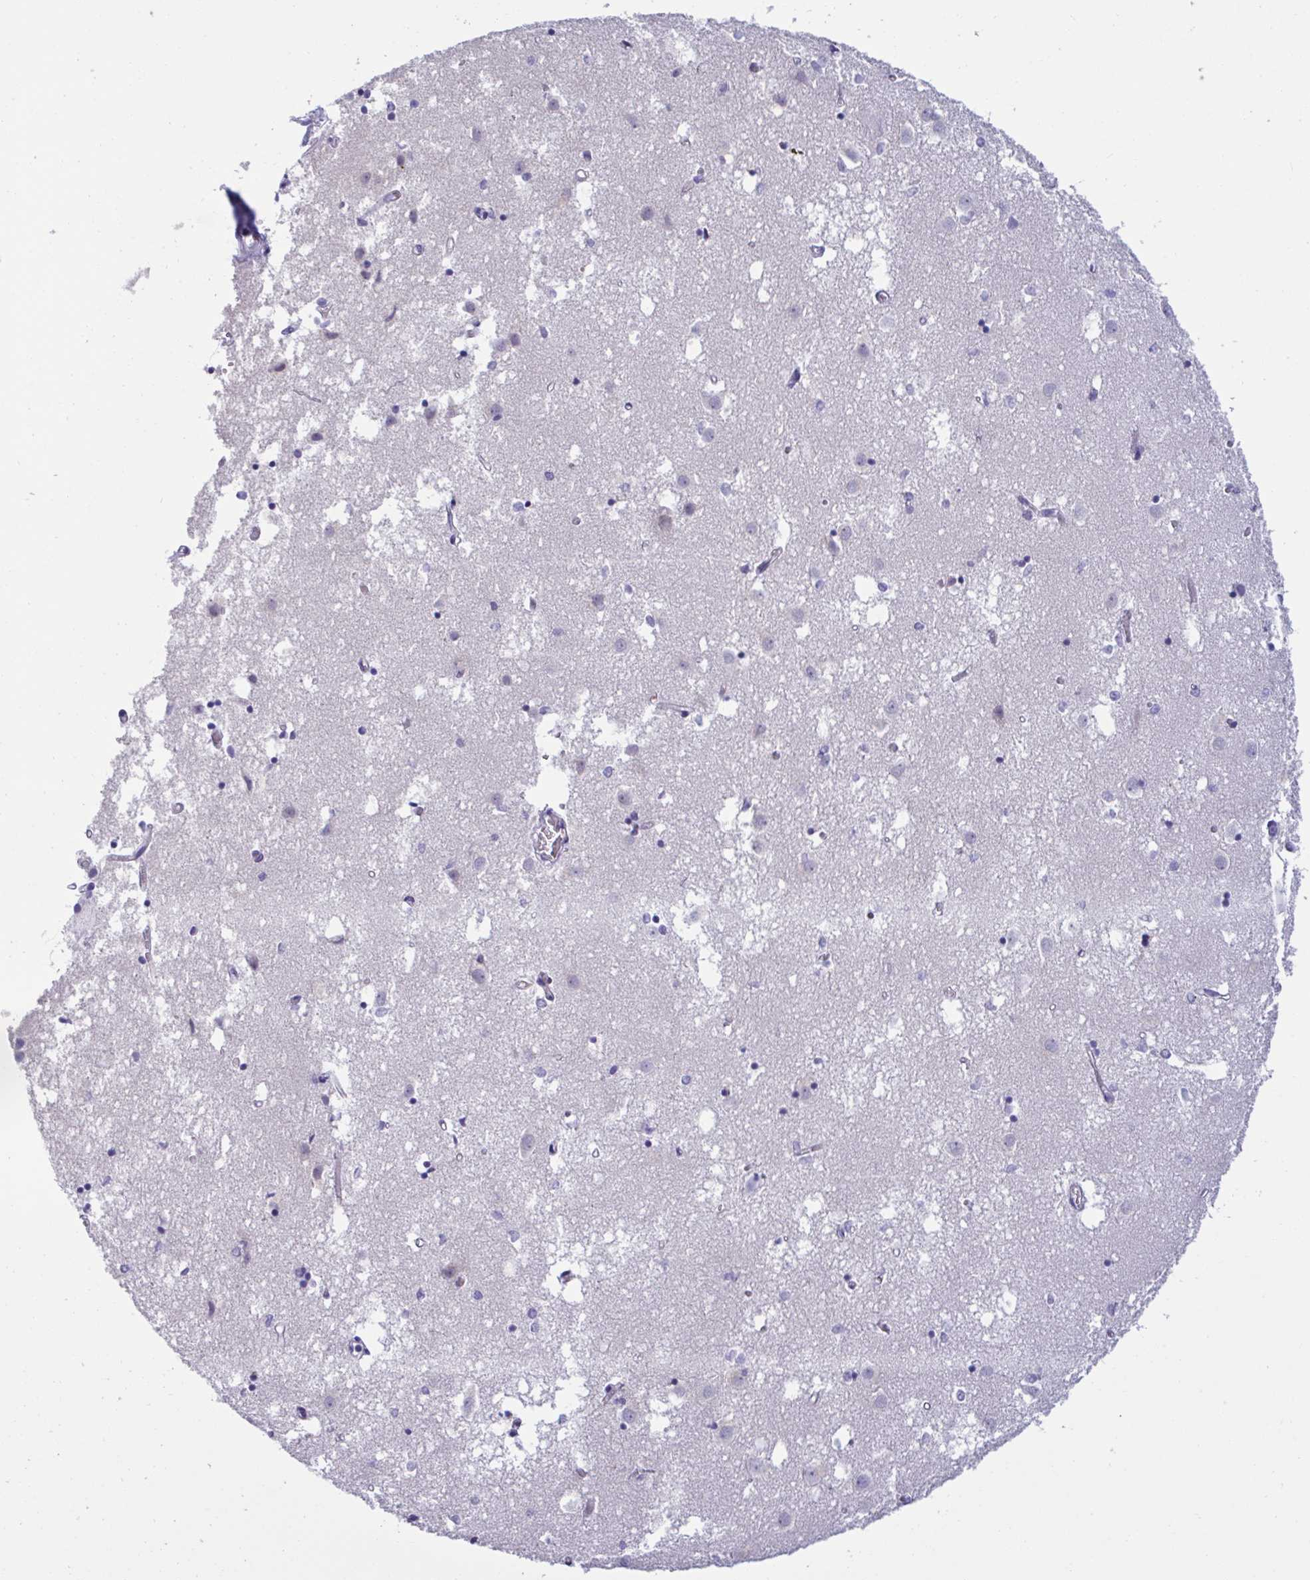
{"staining": {"intensity": "negative", "quantity": "none", "location": "none"}, "tissue": "caudate", "cell_type": "Glial cells", "image_type": "normal", "snomed": [{"axis": "morphology", "description": "Normal tissue, NOS"}, {"axis": "topography", "description": "Lateral ventricle wall"}], "caption": "Glial cells show no significant protein positivity in benign caudate.", "gene": "MS4A14", "patient": {"sex": "male", "age": 70}}